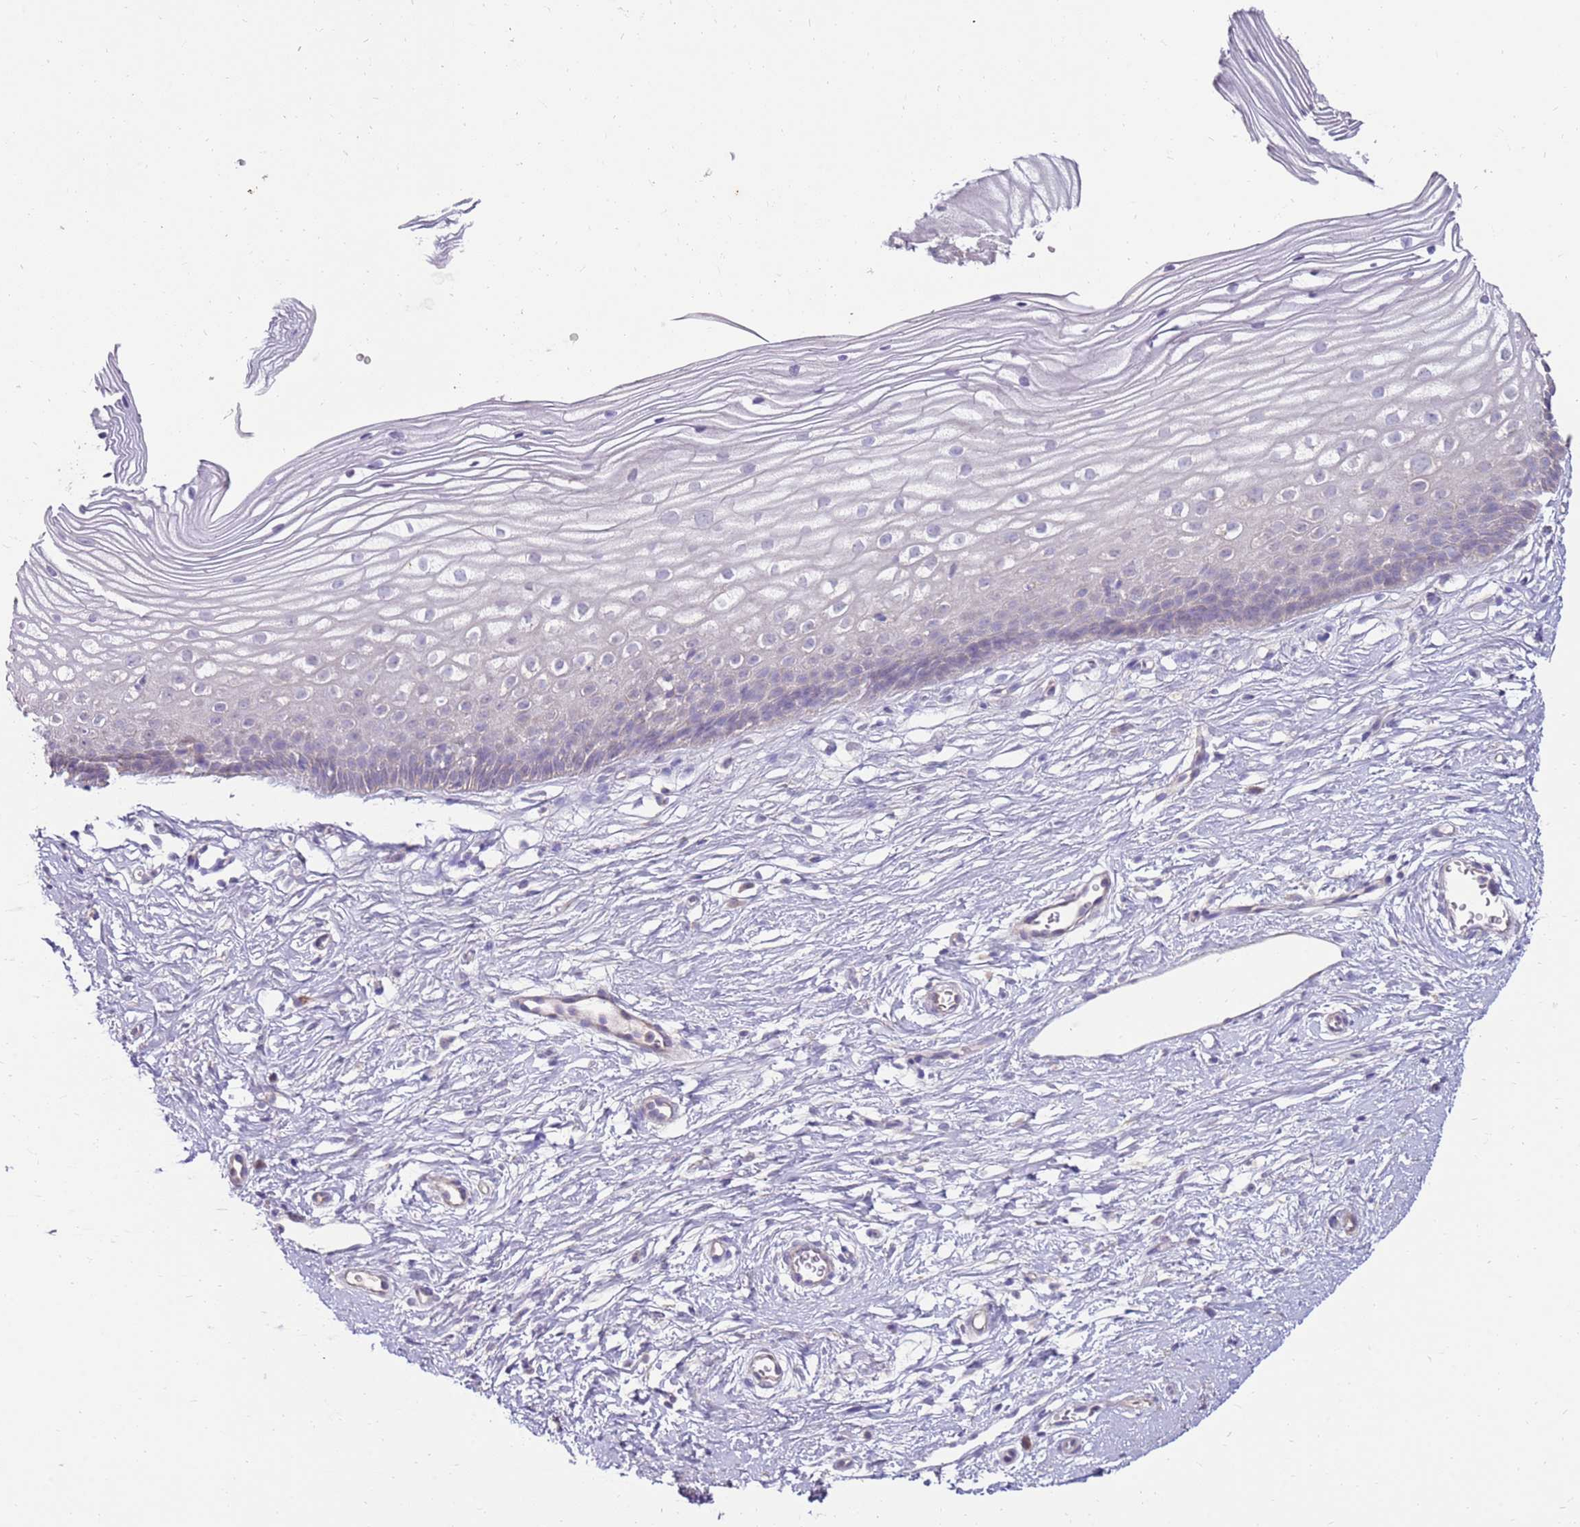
{"staining": {"intensity": "moderate", "quantity": "25%-75%", "location": "cytoplasmic/membranous"}, "tissue": "cervix", "cell_type": "Glandular cells", "image_type": "normal", "snomed": [{"axis": "morphology", "description": "Normal tissue, NOS"}, {"axis": "topography", "description": "Cervix"}], "caption": "DAB immunohistochemical staining of normal human cervix demonstrates moderate cytoplasmic/membranous protein staining in about 25%-75% of glandular cells.", "gene": "SLC44A4", "patient": {"sex": "female", "age": 40}}